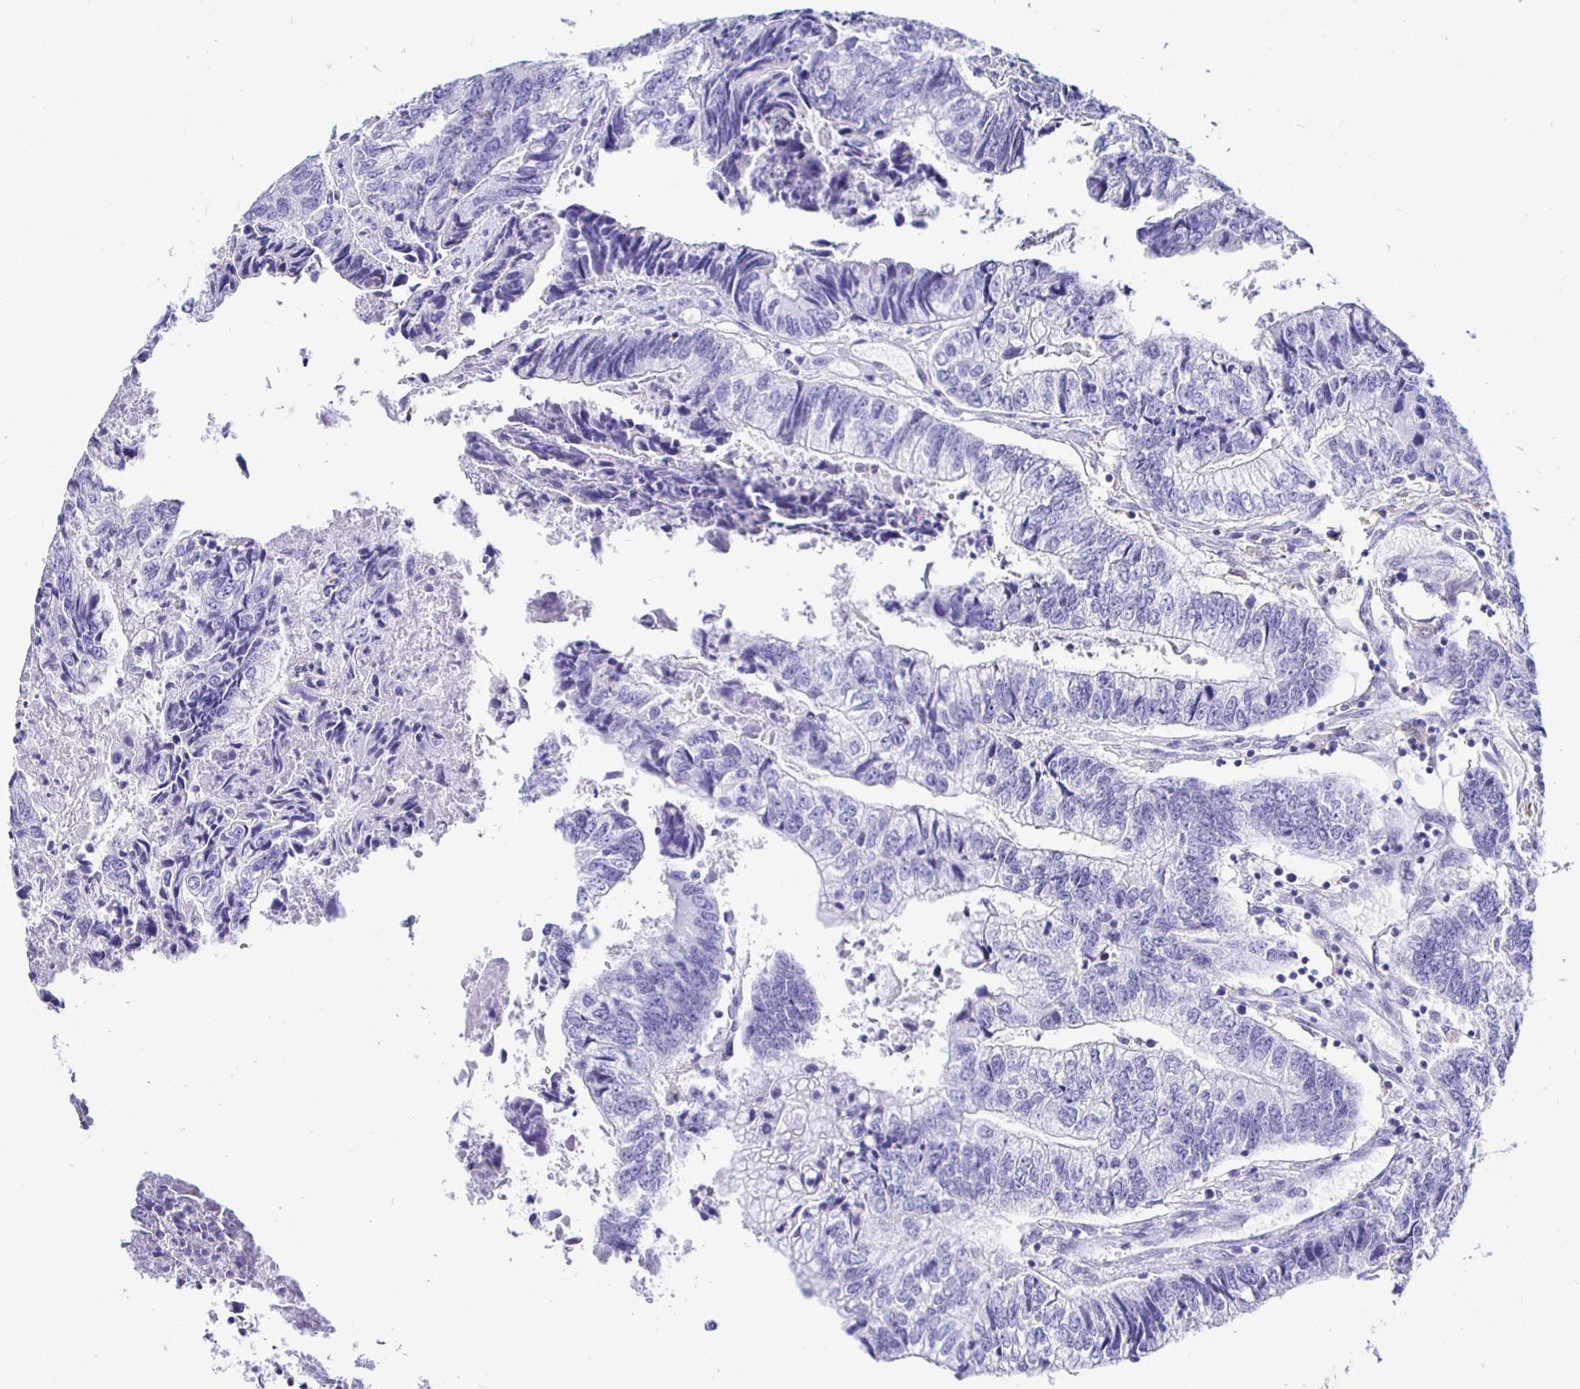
{"staining": {"intensity": "negative", "quantity": "none", "location": "none"}, "tissue": "colorectal cancer", "cell_type": "Tumor cells", "image_type": "cancer", "snomed": [{"axis": "morphology", "description": "Adenocarcinoma, NOS"}, {"axis": "topography", "description": "Colon"}], "caption": "Immunohistochemistry (IHC) micrograph of colorectal adenocarcinoma stained for a protein (brown), which shows no positivity in tumor cells.", "gene": "UMOD", "patient": {"sex": "male", "age": 86}}